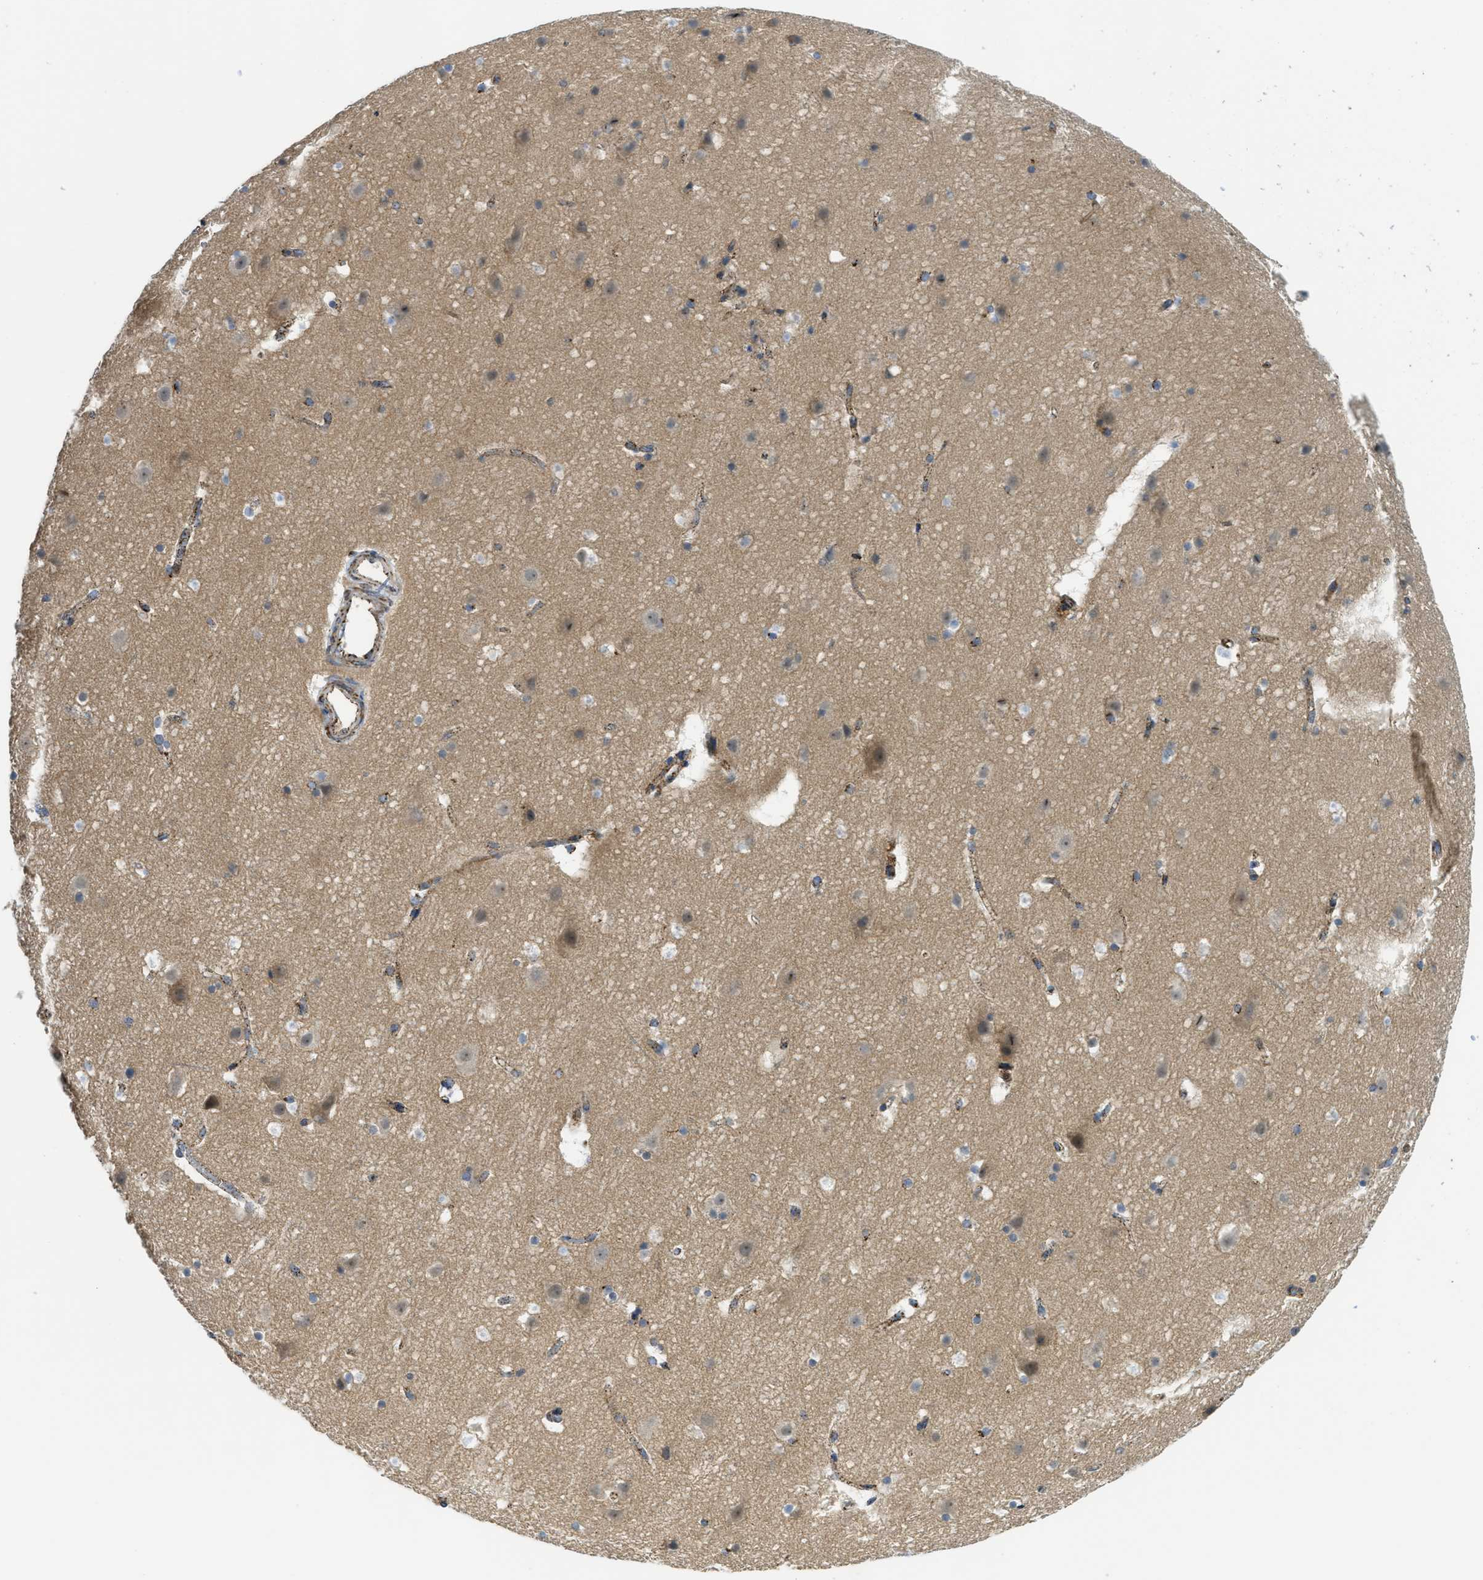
{"staining": {"intensity": "moderate", "quantity": ">75%", "location": "cytoplasmic/membranous"}, "tissue": "cerebral cortex", "cell_type": "Endothelial cells", "image_type": "normal", "snomed": [{"axis": "morphology", "description": "Normal tissue, NOS"}, {"axis": "topography", "description": "Cerebral cortex"}], "caption": "Protein expression by IHC displays moderate cytoplasmic/membranous staining in approximately >75% of endothelial cells in unremarkable cerebral cortex. Using DAB (brown) and hematoxylin (blue) stains, captured at high magnification using brightfield microscopy.", "gene": "SQOR", "patient": {"sex": "male", "age": 45}}